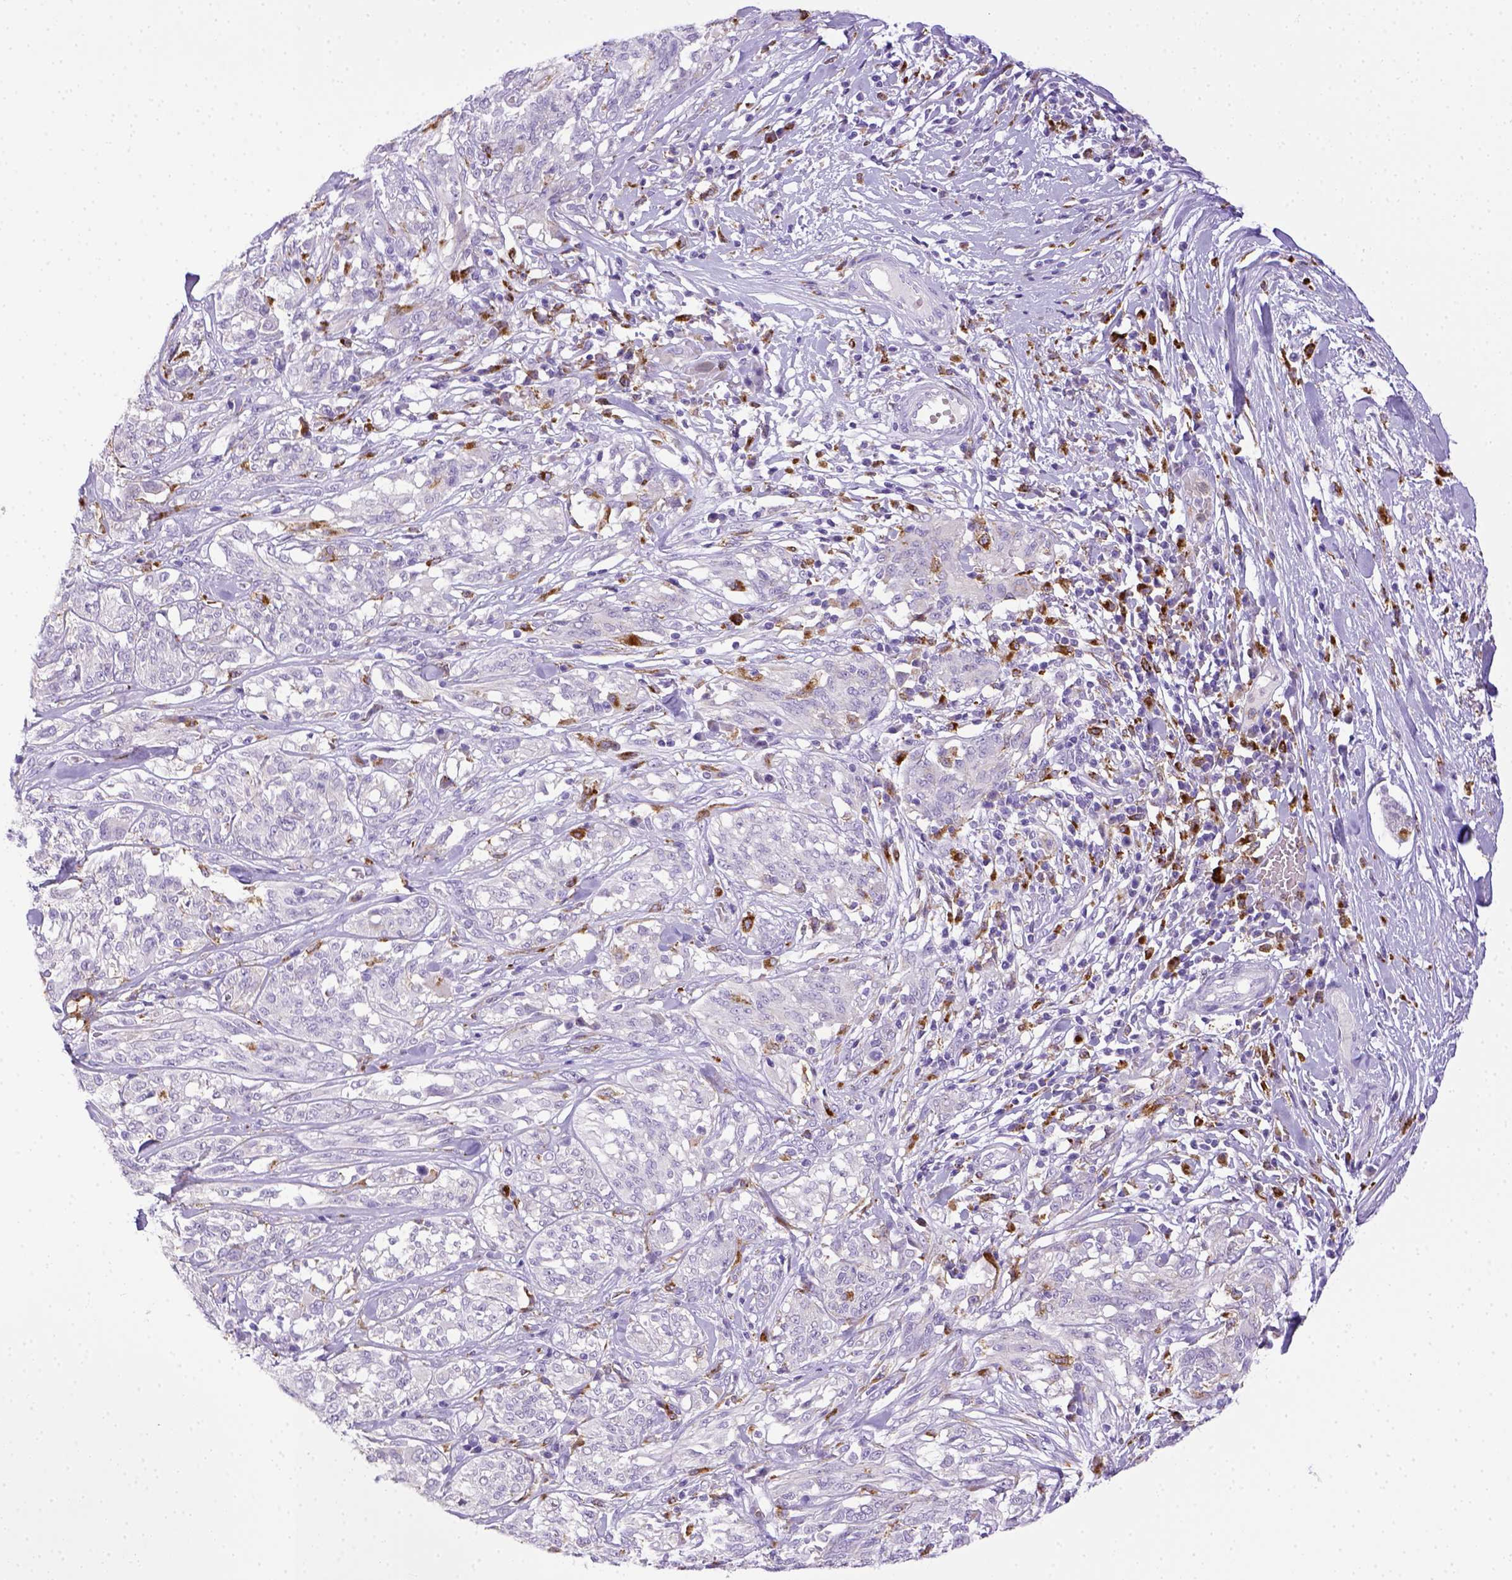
{"staining": {"intensity": "negative", "quantity": "none", "location": "none"}, "tissue": "melanoma", "cell_type": "Tumor cells", "image_type": "cancer", "snomed": [{"axis": "morphology", "description": "Malignant melanoma, NOS"}, {"axis": "topography", "description": "Skin"}], "caption": "There is no significant expression in tumor cells of malignant melanoma.", "gene": "CD68", "patient": {"sex": "female", "age": 91}}